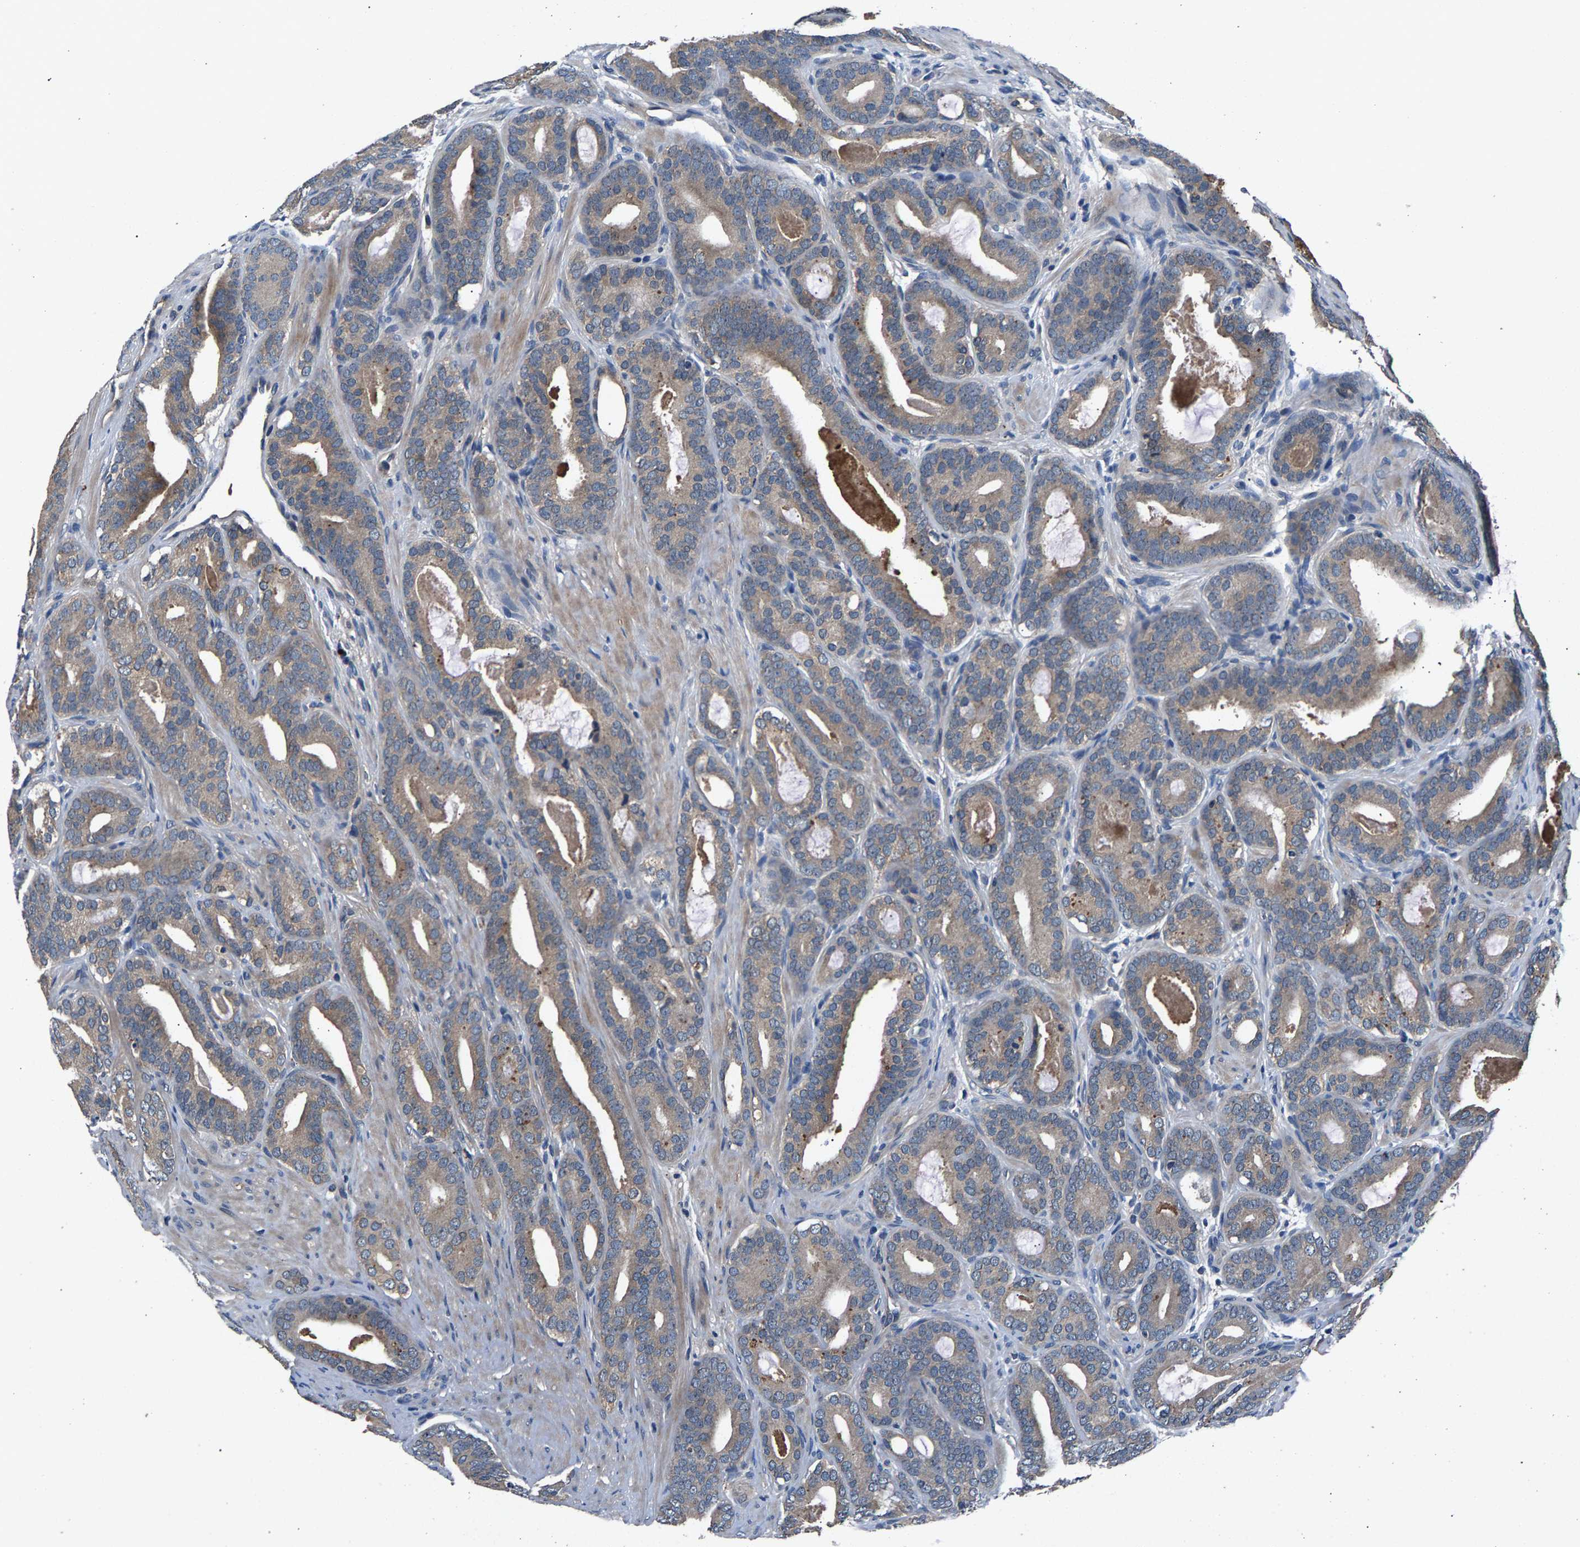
{"staining": {"intensity": "weak", "quantity": "25%-75%", "location": "cytoplasmic/membranous"}, "tissue": "prostate cancer", "cell_type": "Tumor cells", "image_type": "cancer", "snomed": [{"axis": "morphology", "description": "Adenocarcinoma, High grade"}, {"axis": "topography", "description": "Prostate"}], "caption": "Protein expression analysis of high-grade adenocarcinoma (prostate) displays weak cytoplasmic/membranous positivity in approximately 25%-75% of tumor cells.", "gene": "PRXL2C", "patient": {"sex": "male", "age": 60}}